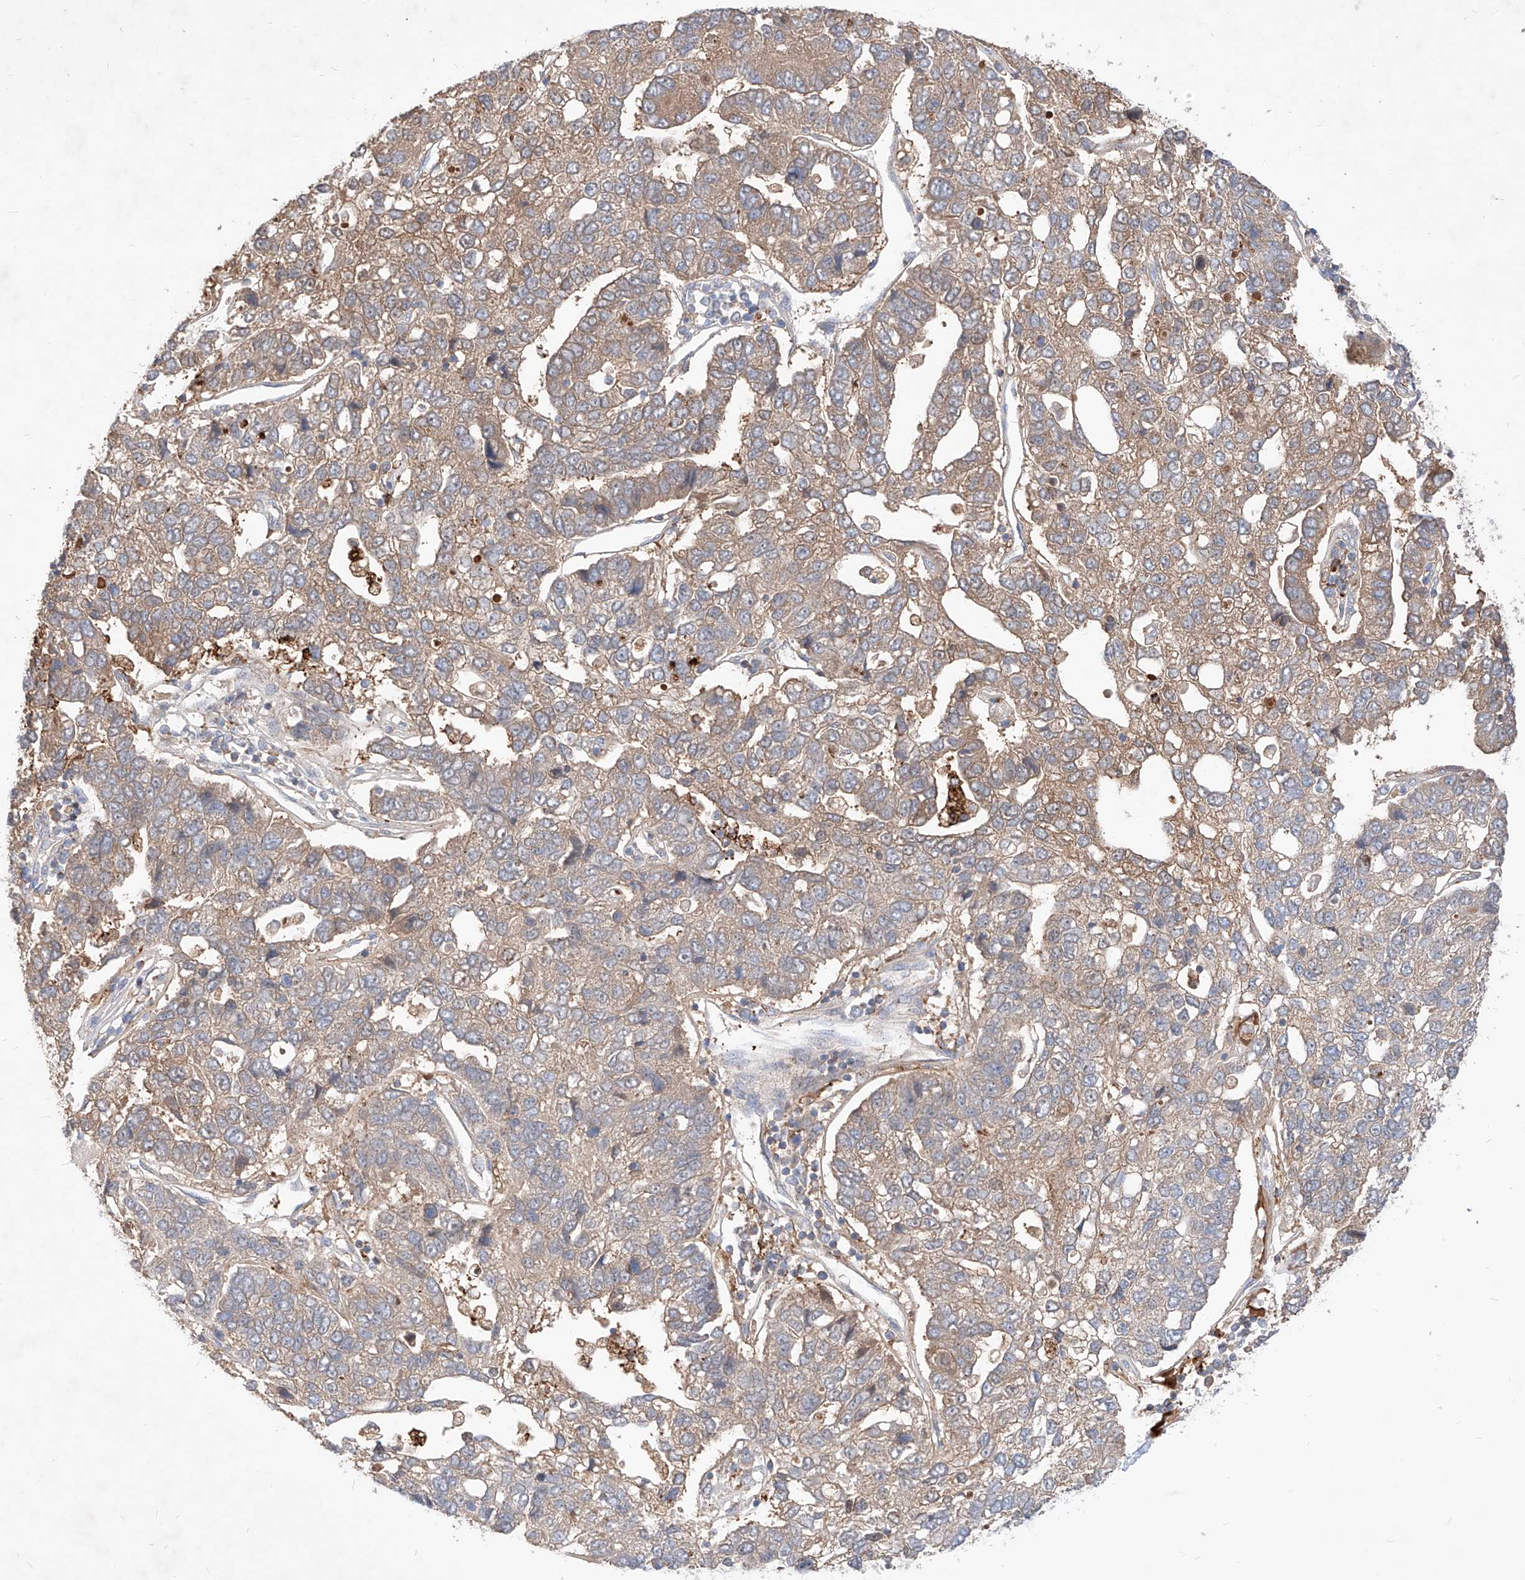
{"staining": {"intensity": "weak", "quantity": ">75%", "location": "cytoplasmic/membranous"}, "tissue": "pancreatic cancer", "cell_type": "Tumor cells", "image_type": "cancer", "snomed": [{"axis": "morphology", "description": "Adenocarcinoma, NOS"}, {"axis": "topography", "description": "Pancreas"}], "caption": "Pancreatic adenocarcinoma tissue displays weak cytoplasmic/membranous expression in approximately >75% of tumor cells (IHC, brightfield microscopy, high magnification).", "gene": "TSNAX", "patient": {"sex": "female", "age": 61}}